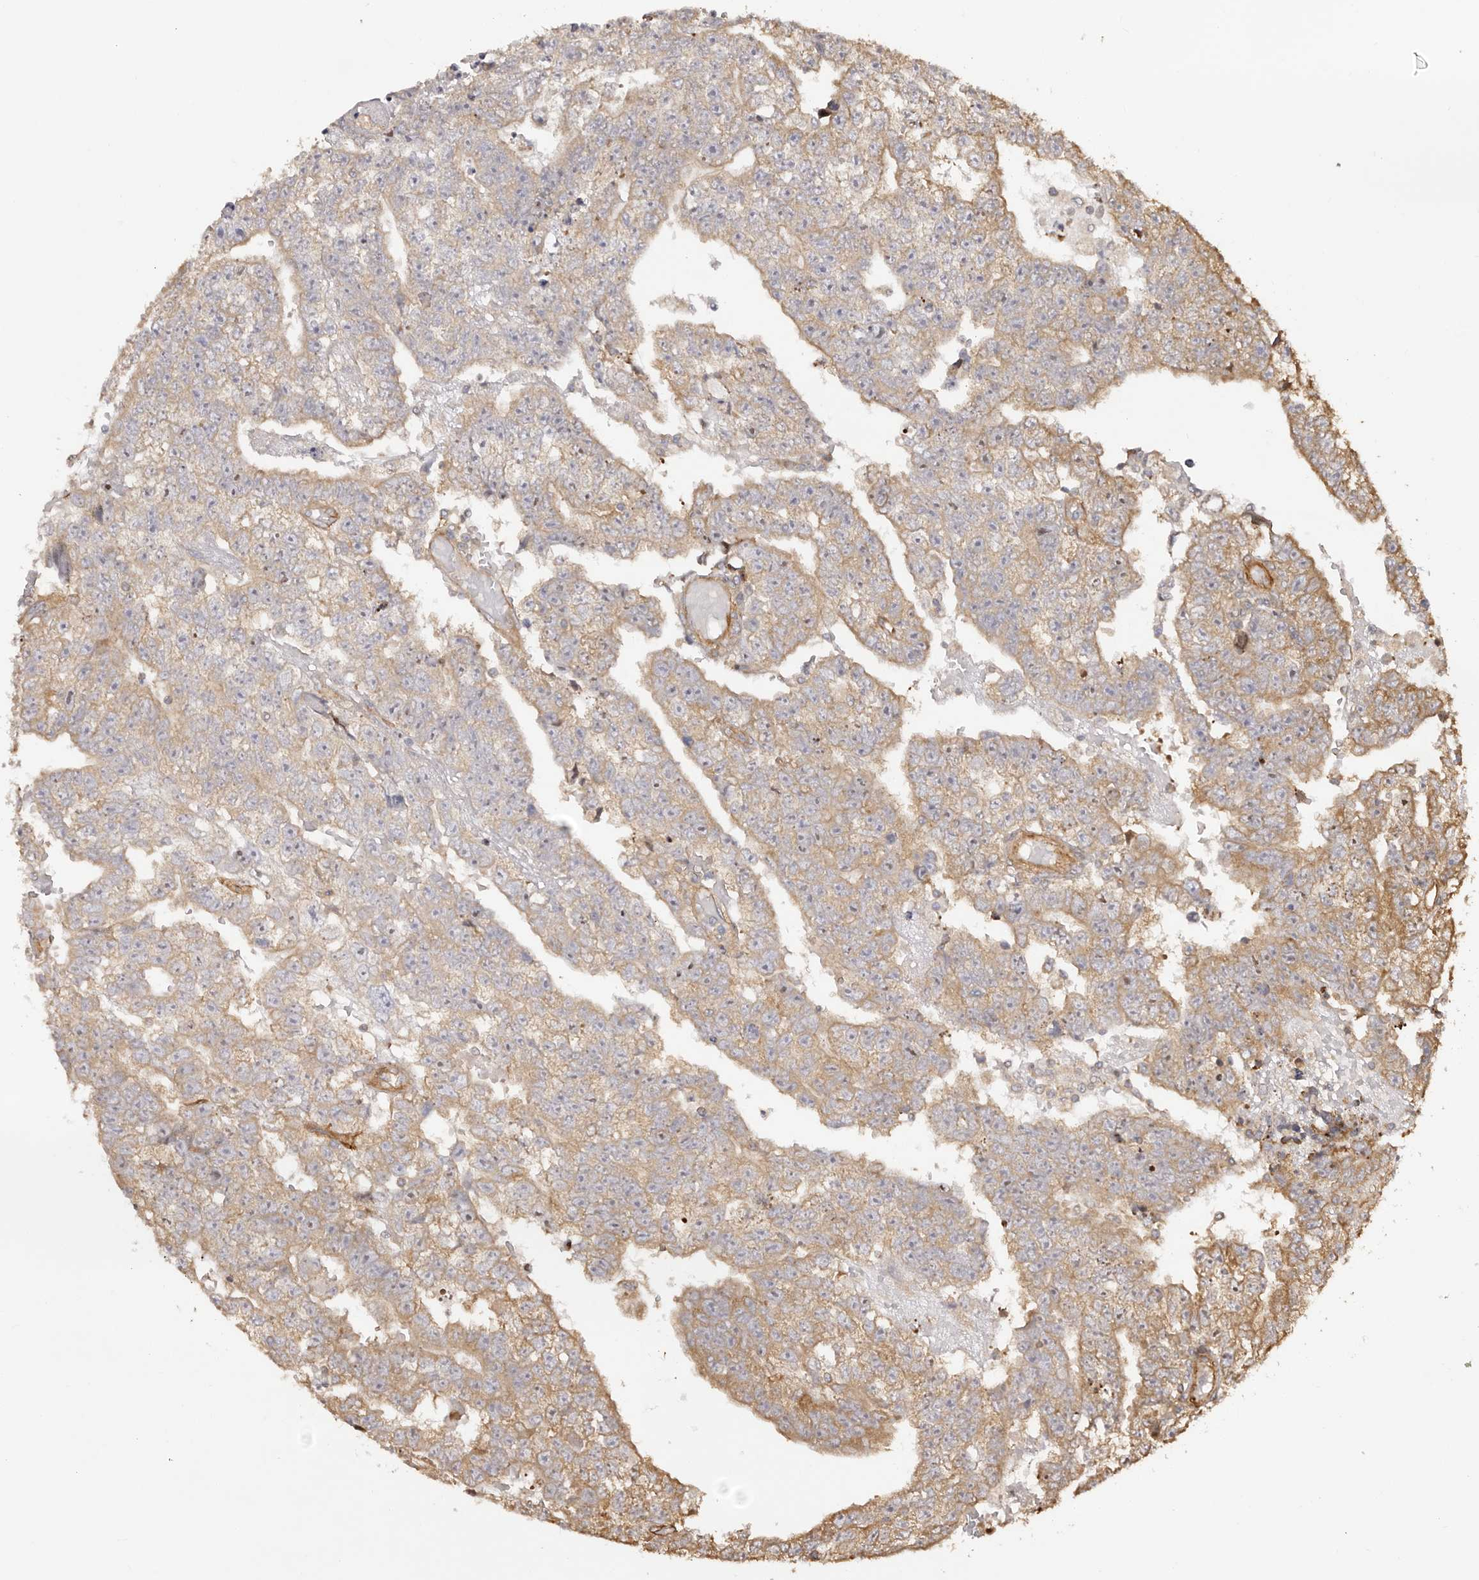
{"staining": {"intensity": "moderate", "quantity": "<25%", "location": "cytoplasmic/membranous"}, "tissue": "testis cancer", "cell_type": "Tumor cells", "image_type": "cancer", "snomed": [{"axis": "morphology", "description": "Carcinoma, Embryonal, NOS"}, {"axis": "topography", "description": "Testis"}], "caption": "Immunohistochemical staining of testis embryonal carcinoma demonstrates low levels of moderate cytoplasmic/membranous protein expression in about <25% of tumor cells. The staining was performed using DAB (3,3'-diaminobenzidine), with brown indicating positive protein expression. Nuclei are stained blue with hematoxylin.", "gene": "RPS6", "patient": {"sex": "male", "age": 25}}